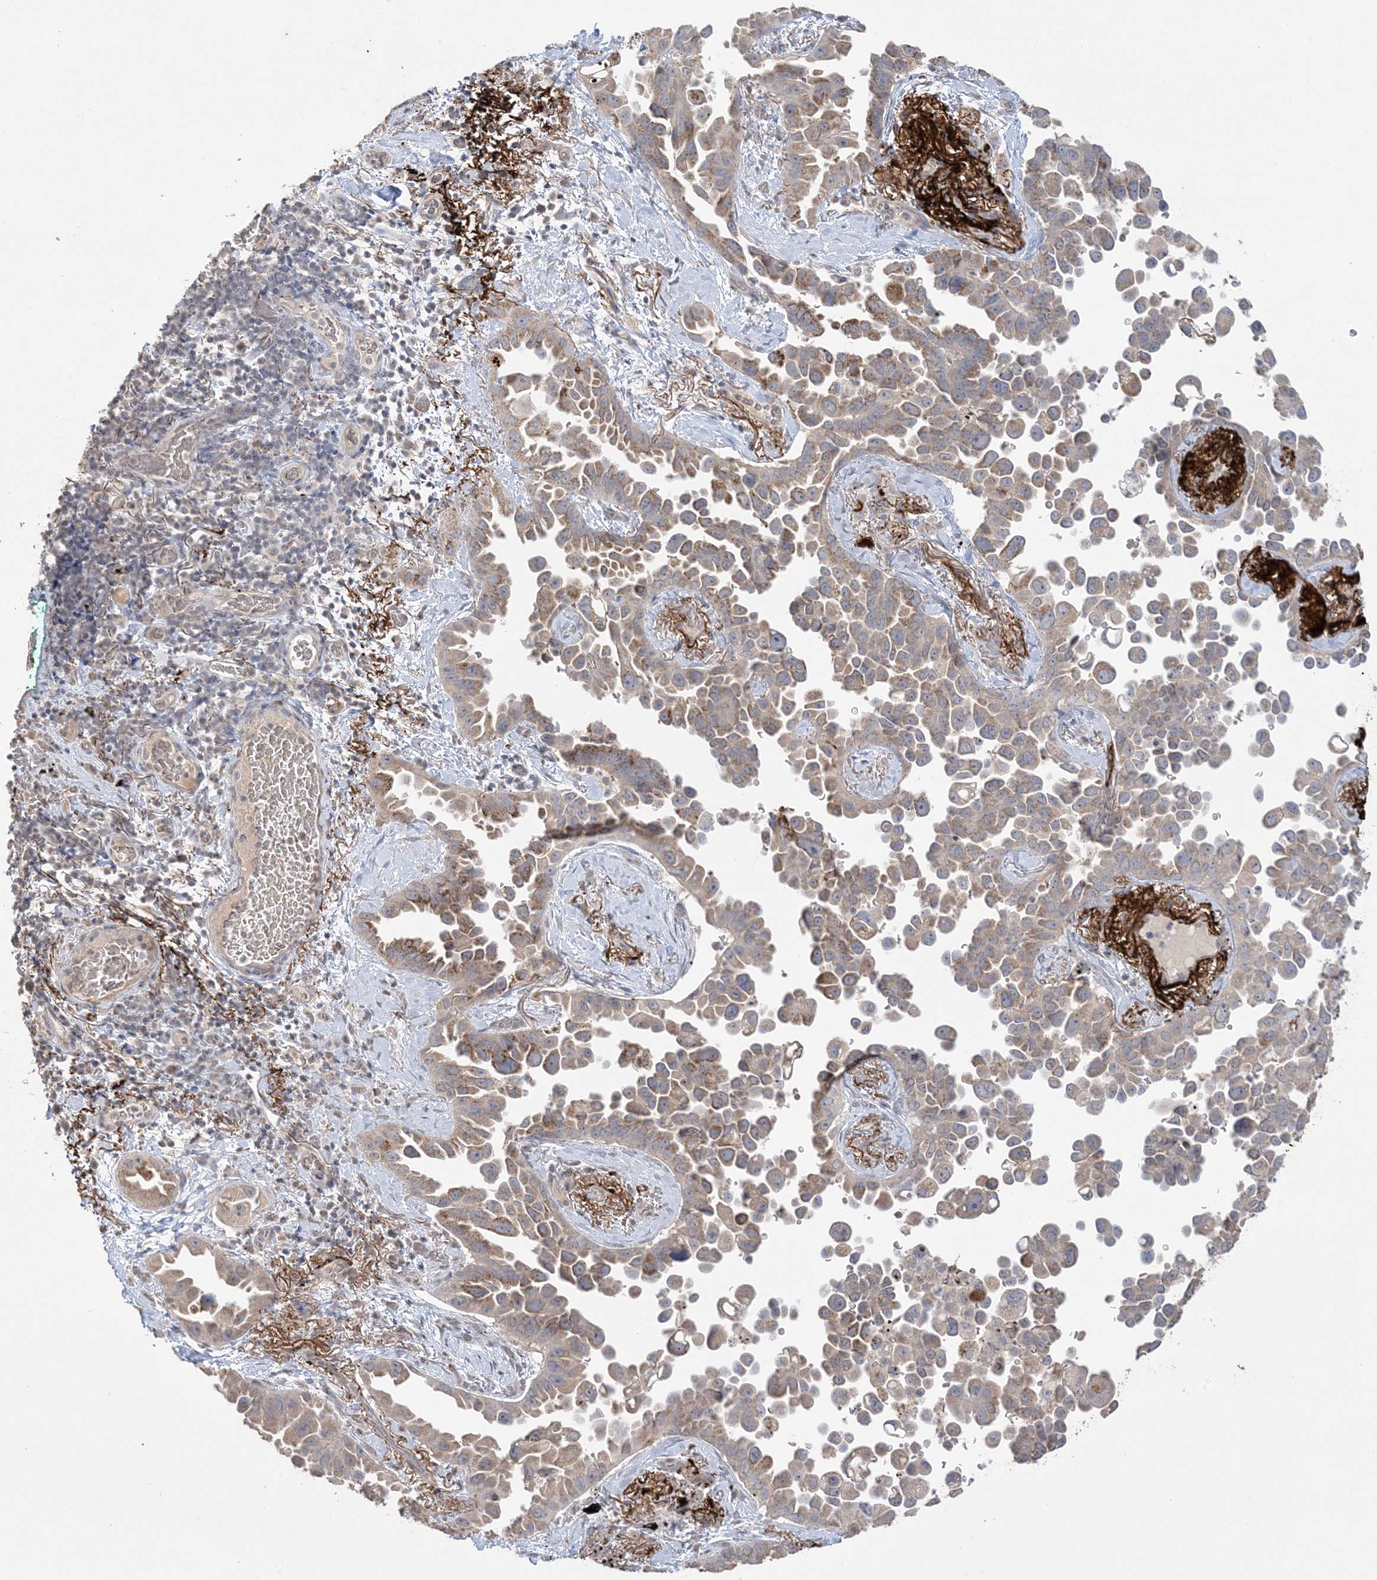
{"staining": {"intensity": "moderate", "quantity": ">75%", "location": "cytoplasmic/membranous"}, "tissue": "lung cancer", "cell_type": "Tumor cells", "image_type": "cancer", "snomed": [{"axis": "morphology", "description": "Adenocarcinoma, NOS"}, {"axis": "topography", "description": "Lung"}], "caption": "Brown immunohistochemical staining in human adenocarcinoma (lung) displays moderate cytoplasmic/membranous staining in approximately >75% of tumor cells.", "gene": "XRN1", "patient": {"sex": "female", "age": 67}}